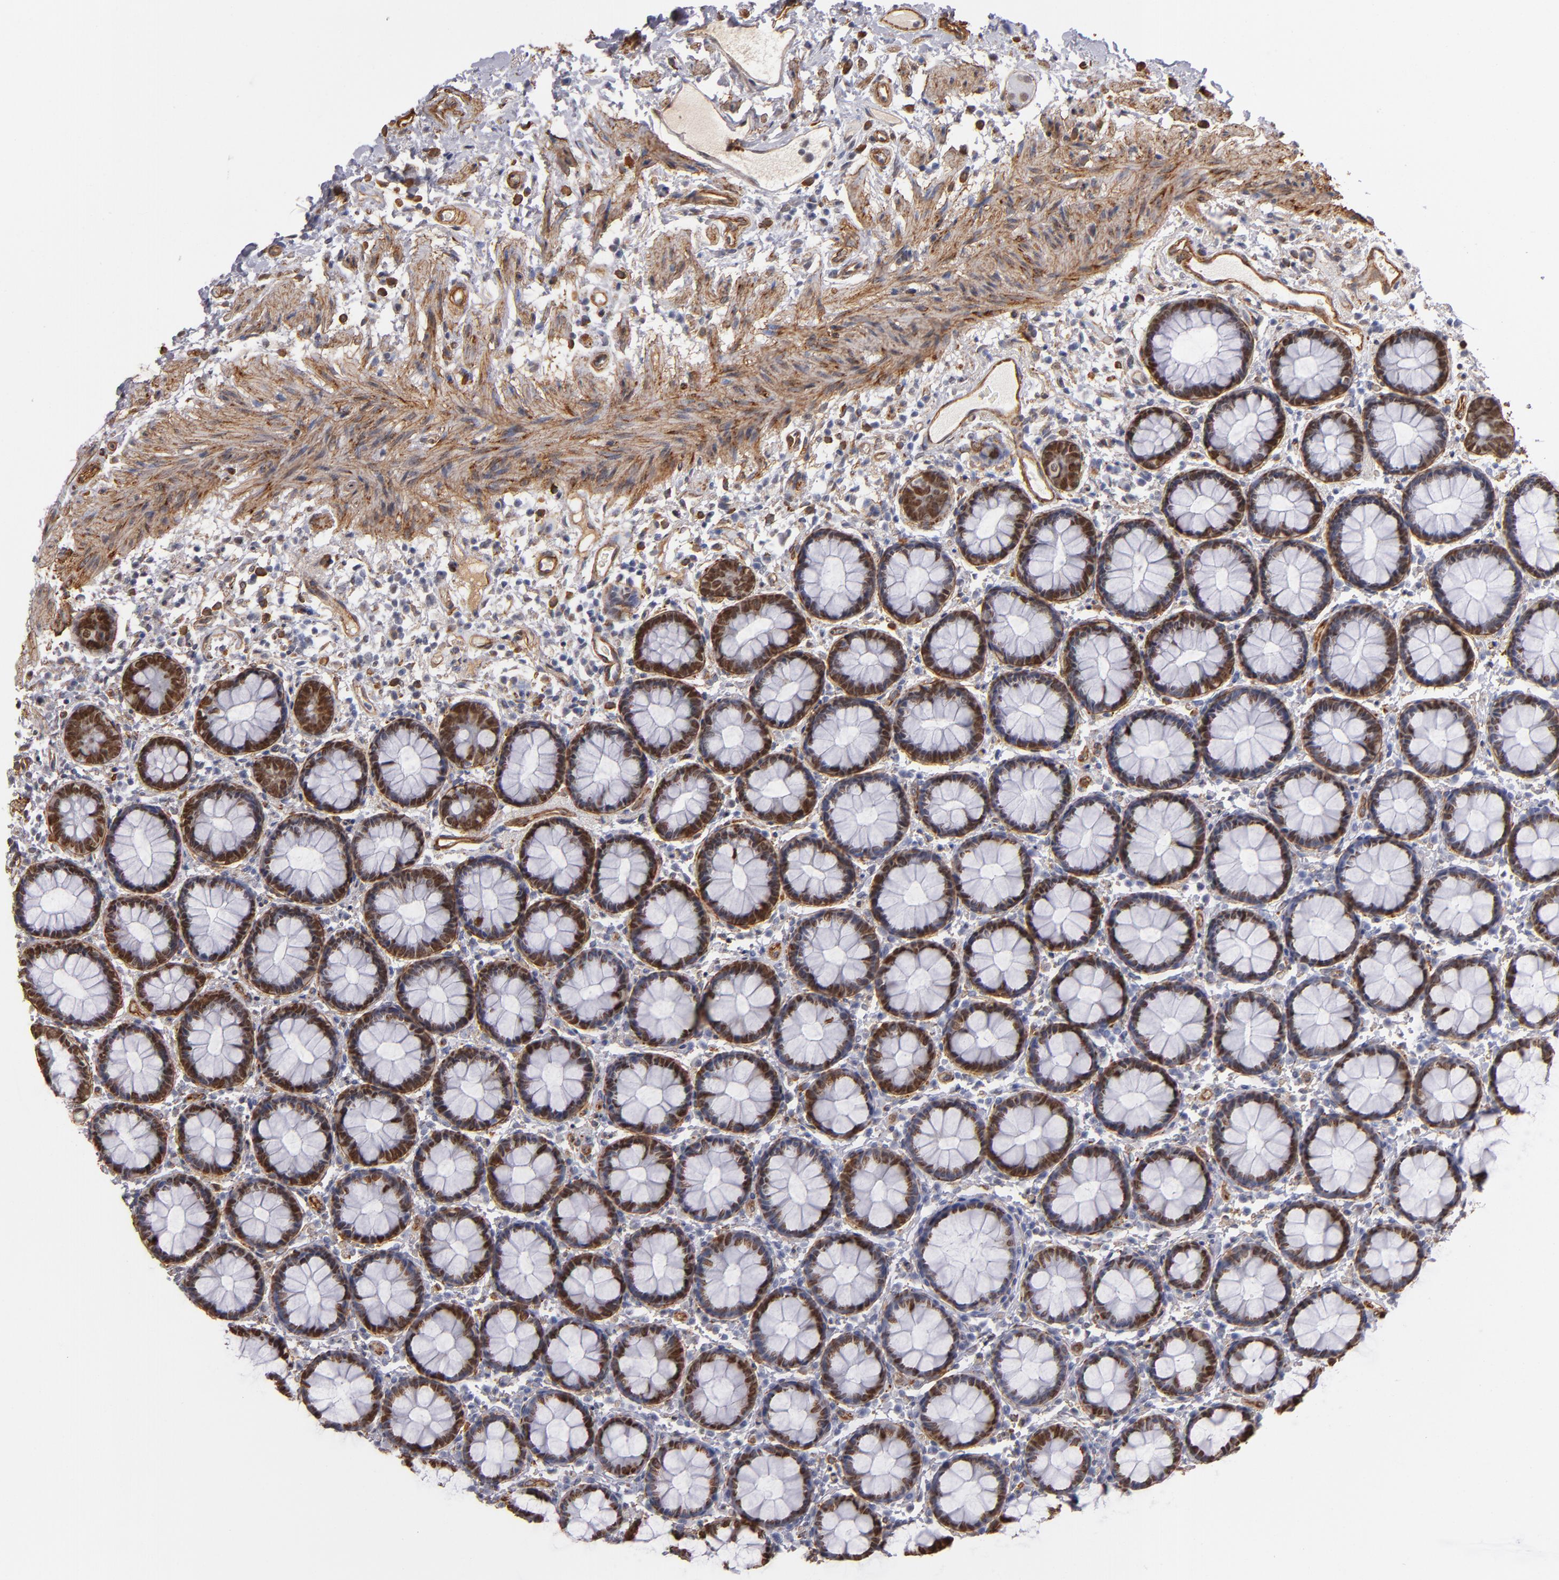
{"staining": {"intensity": "moderate", "quantity": "25%-75%", "location": "cytoplasmic/membranous,nuclear"}, "tissue": "rectum", "cell_type": "Glandular cells", "image_type": "normal", "snomed": [{"axis": "morphology", "description": "Normal tissue, NOS"}, {"axis": "topography", "description": "Rectum"}], "caption": "This is a histology image of IHC staining of unremarkable rectum, which shows moderate expression in the cytoplasmic/membranous,nuclear of glandular cells.", "gene": "LAMC1", "patient": {"sex": "male", "age": 92}}